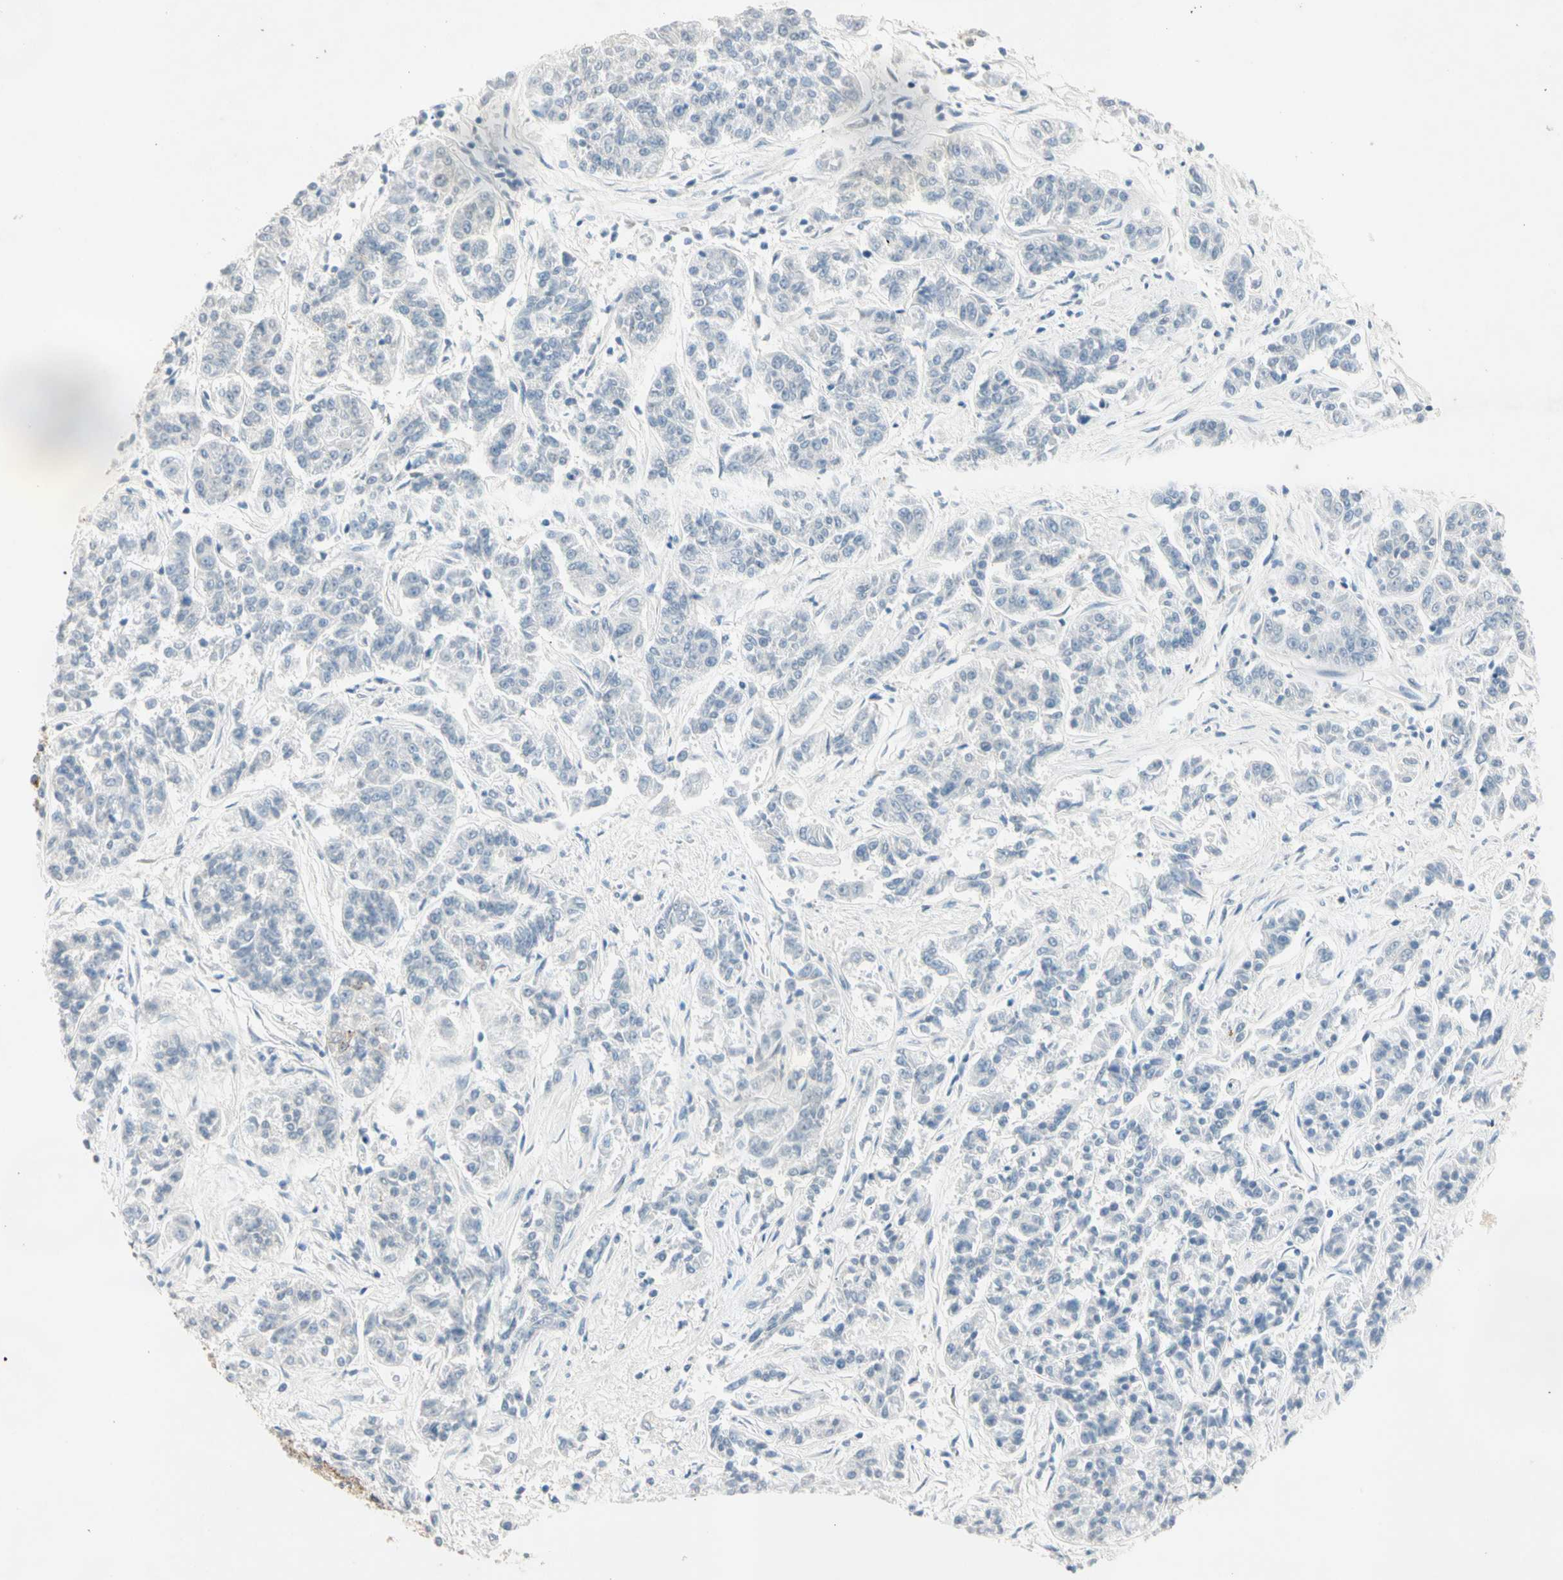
{"staining": {"intensity": "negative", "quantity": "none", "location": "none"}, "tissue": "lung cancer", "cell_type": "Tumor cells", "image_type": "cancer", "snomed": [{"axis": "morphology", "description": "Adenocarcinoma, NOS"}, {"axis": "topography", "description": "Lung"}], "caption": "Histopathology image shows no protein expression in tumor cells of lung cancer (adenocarcinoma) tissue.", "gene": "SERPIND1", "patient": {"sex": "male", "age": 84}}